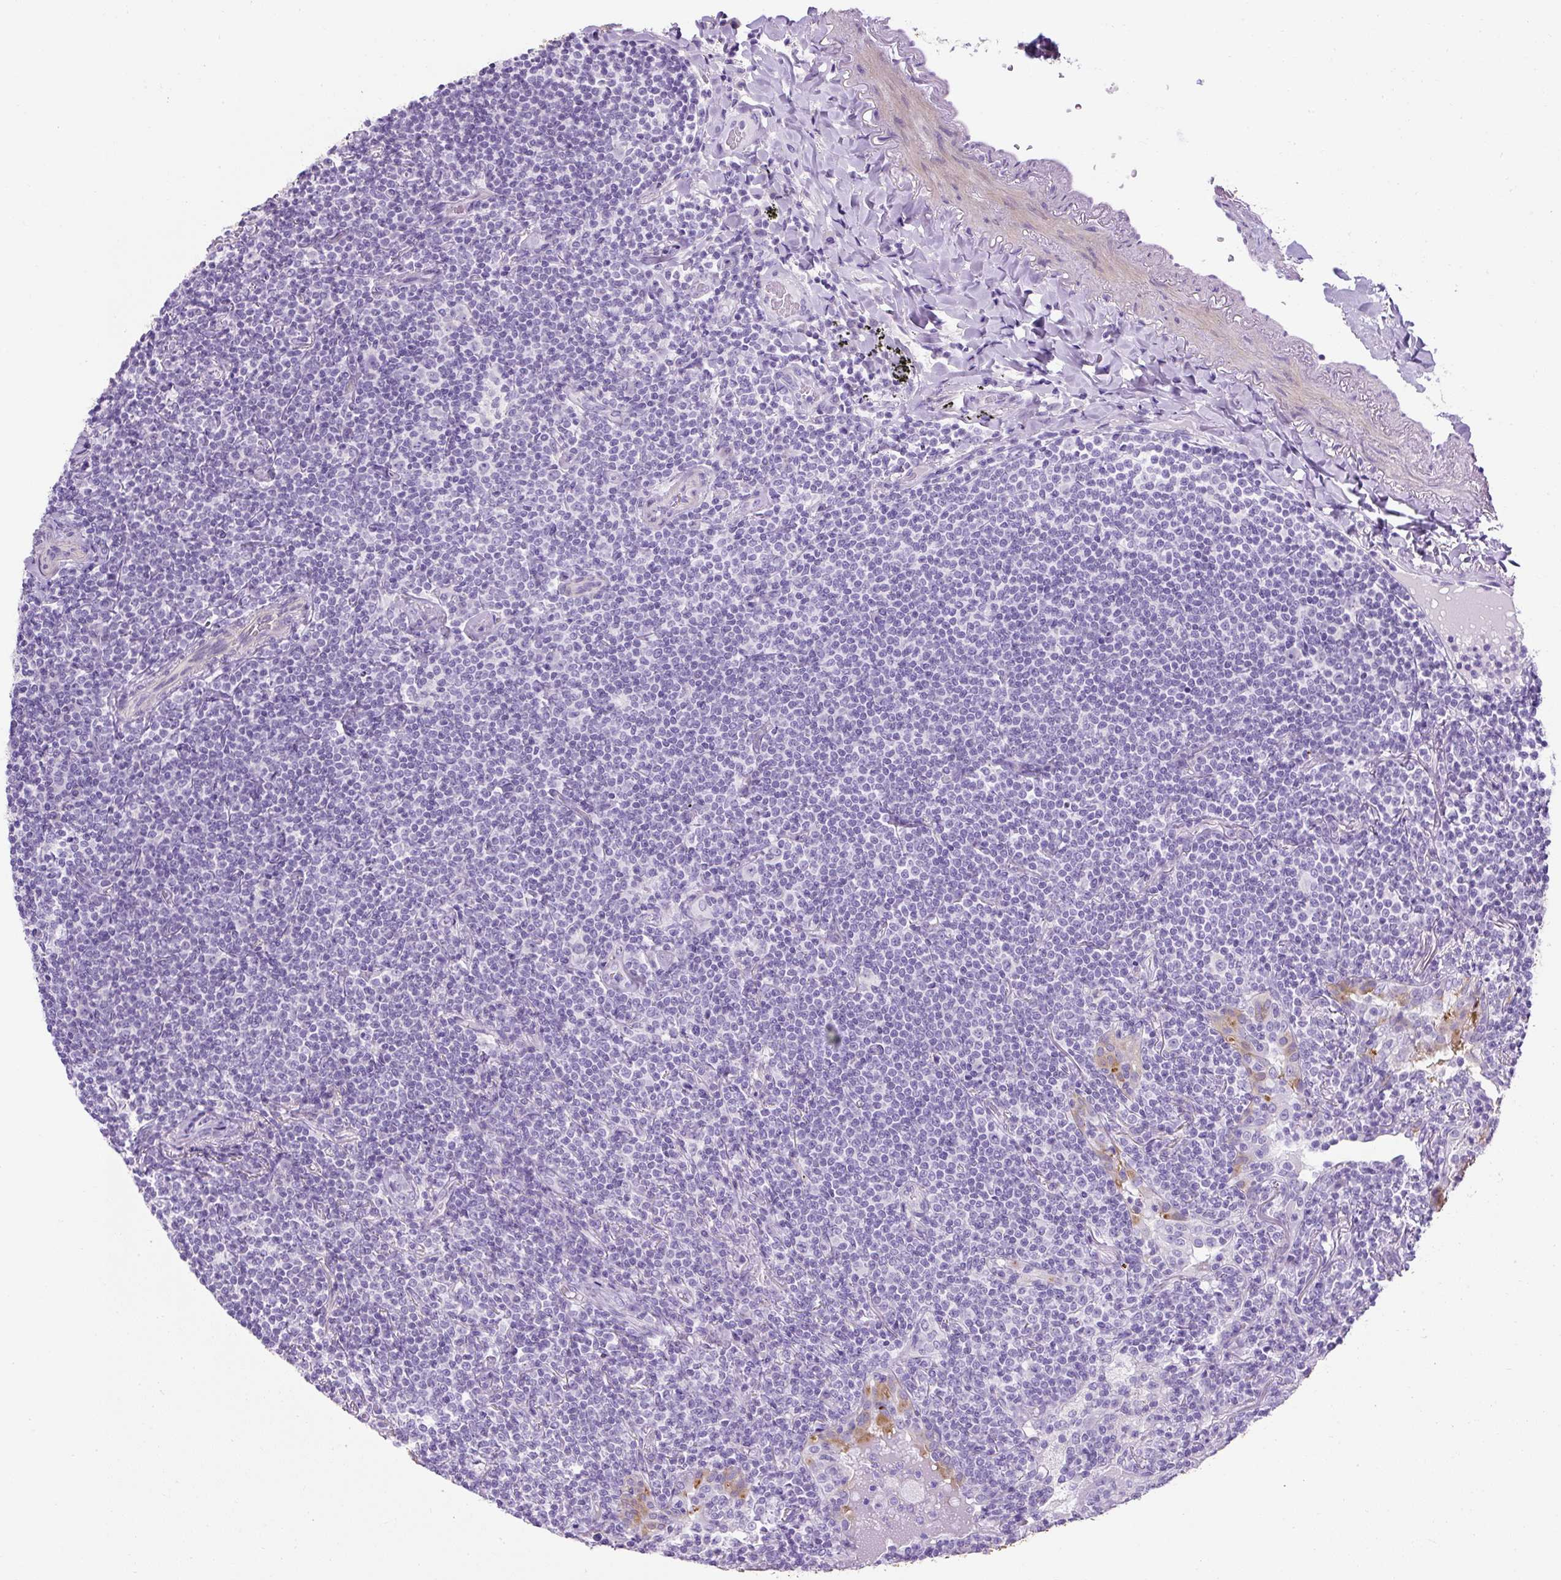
{"staining": {"intensity": "negative", "quantity": "none", "location": "none"}, "tissue": "lymphoma", "cell_type": "Tumor cells", "image_type": "cancer", "snomed": [{"axis": "morphology", "description": "Malignant lymphoma, non-Hodgkin's type, Low grade"}, {"axis": "topography", "description": "Lung"}], "caption": "This is an immunohistochemistry micrograph of human low-grade malignant lymphoma, non-Hodgkin's type. There is no expression in tumor cells.", "gene": "C2CD4C", "patient": {"sex": "female", "age": 71}}